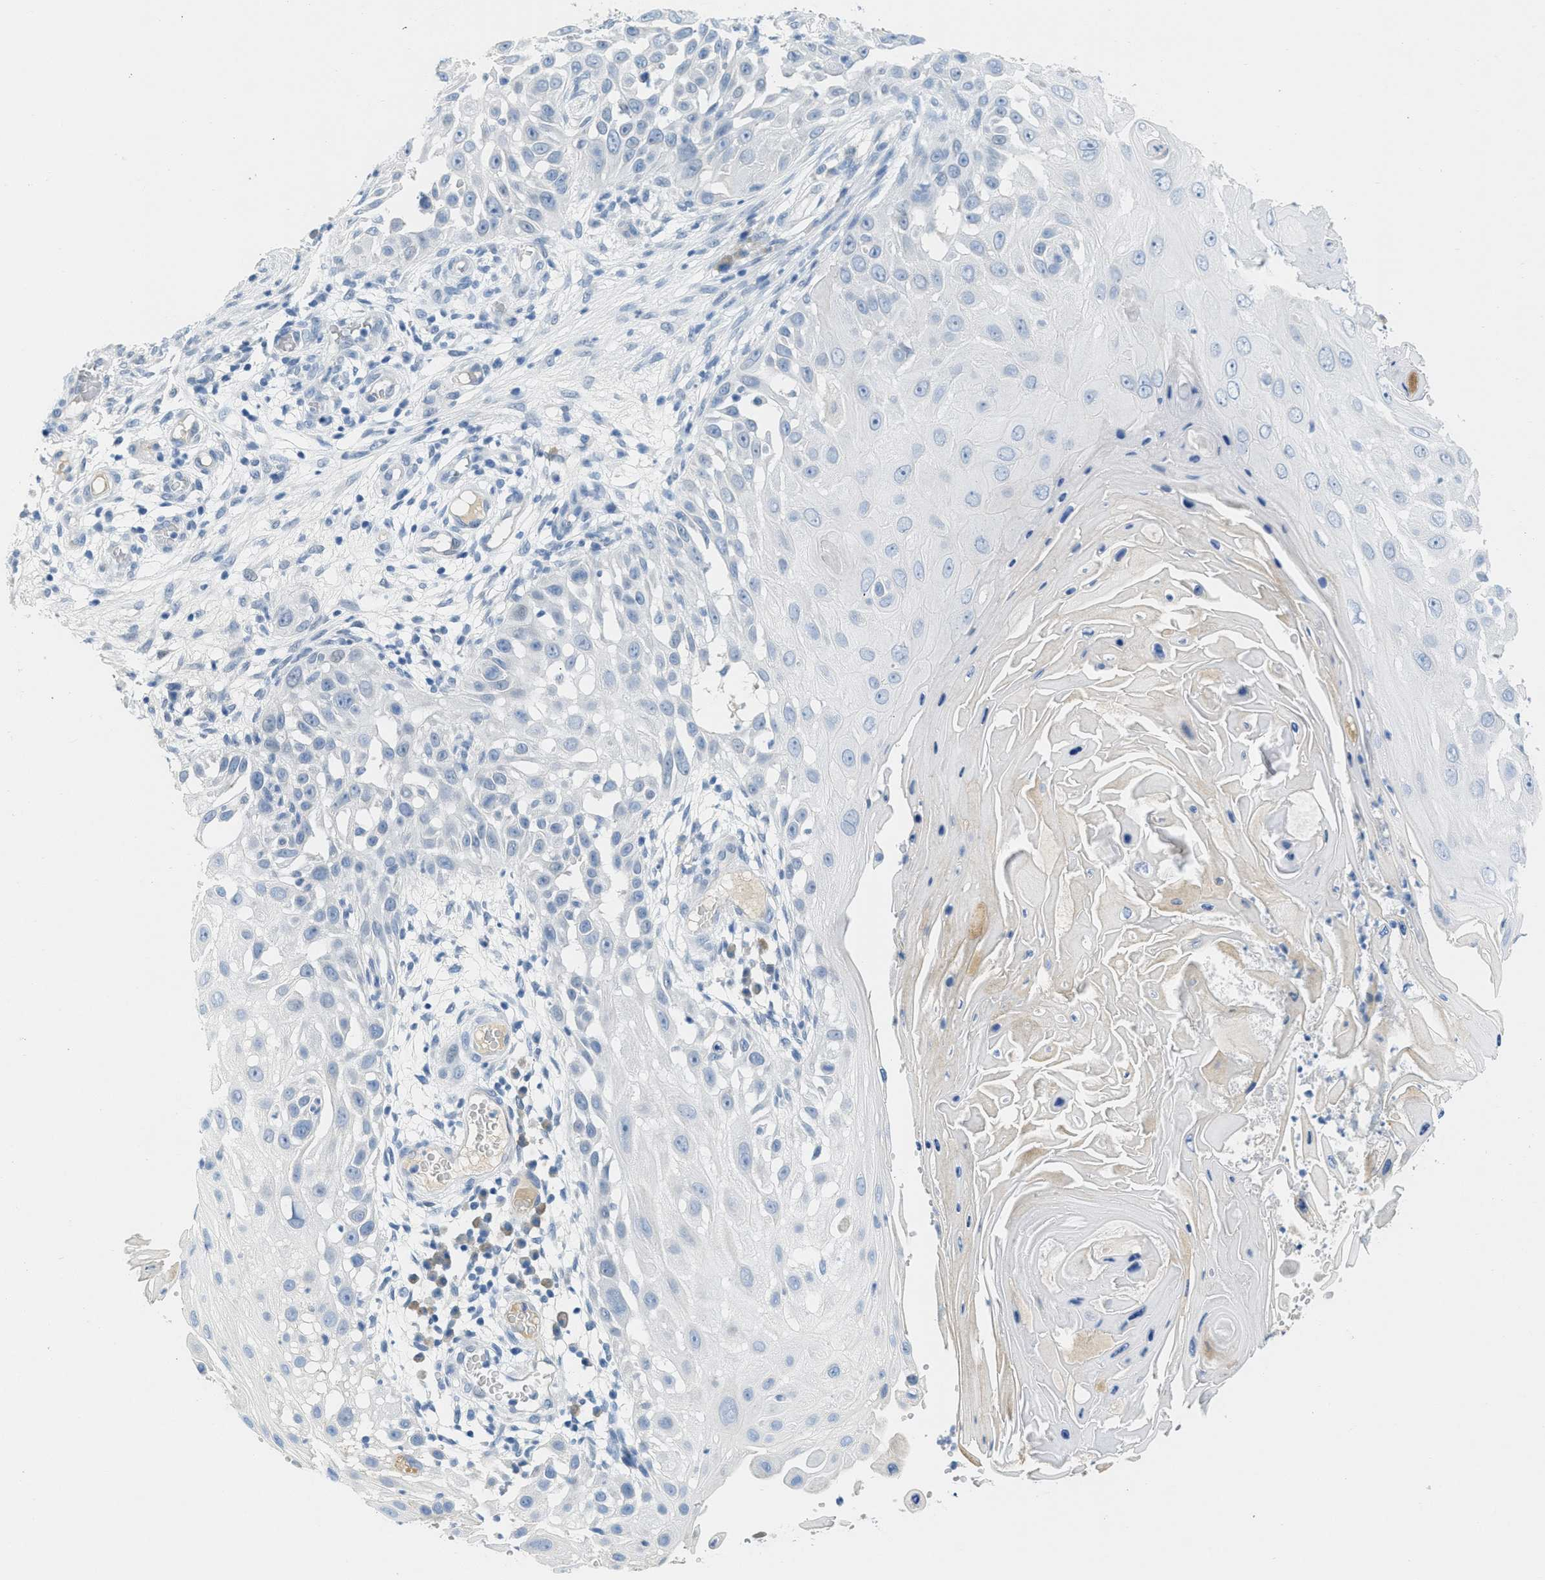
{"staining": {"intensity": "negative", "quantity": "none", "location": "none"}, "tissue": "skin cancer", "cell_type": "Tumor cells", "image_type": "cancer", "snomed": [{"axis": "morphology", "description": "Squamous cell carcinoma, NOS"}, {"axis": "topography", "description": "Skin"}], "caption": "Tumor cells are negative for protein expression in human squamous cell carcinoma (skin).", "gene": "HSF2", "patient": {"sex": "female", "age": 44}}